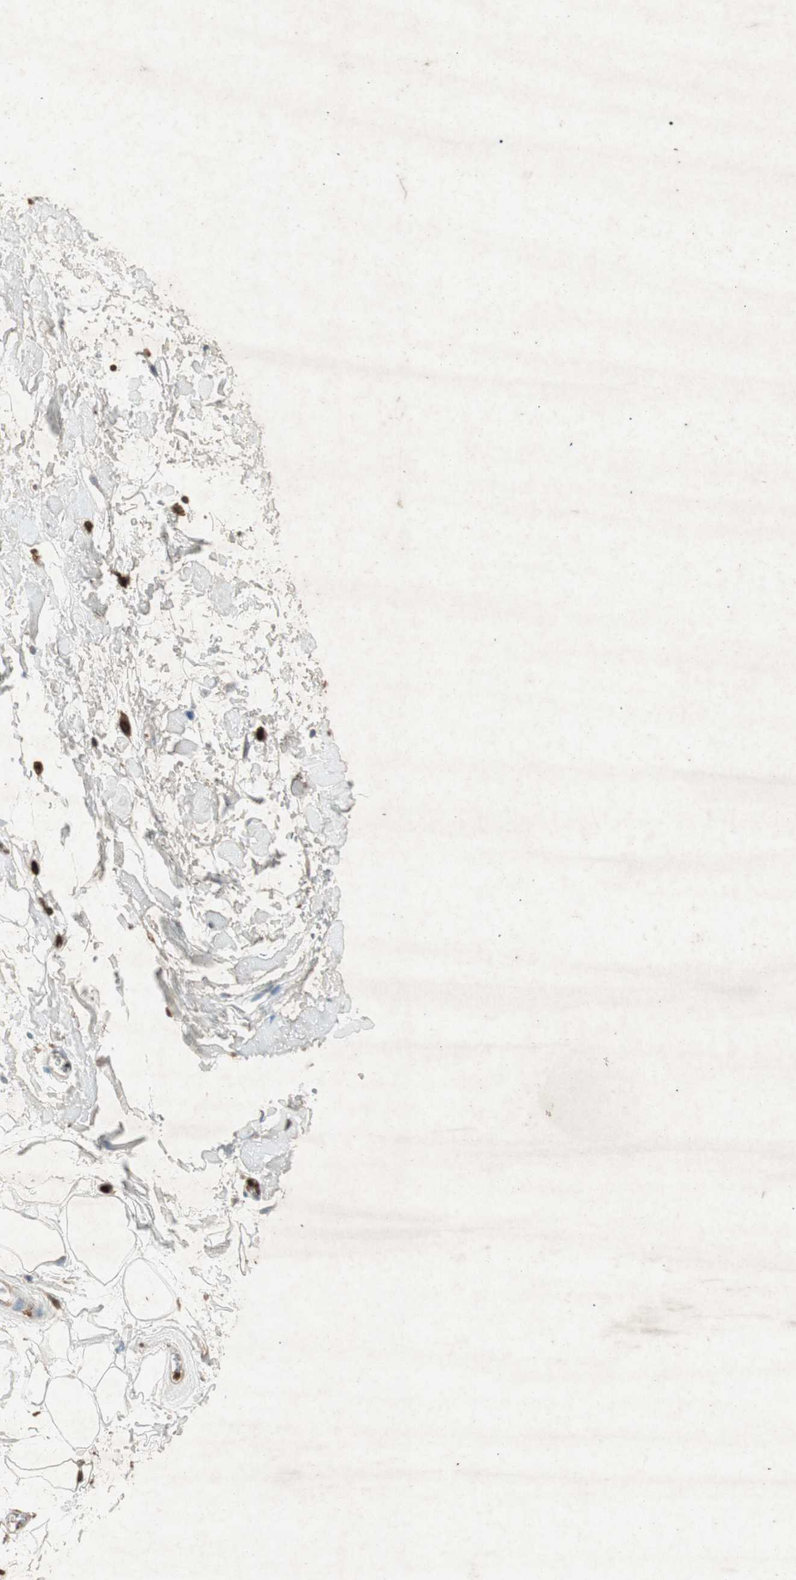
{"staining": {"intensity": "strong", "quantity": "<25%", "location": "cytoplasmic/membranous"}, "tissue": "adipose tissue", "cell_type": "Adipocytes", "image_type": "normal", "snomed": [{"axis": "morphology", "description": "Normal tissue, NOS"}, {"axis": "topography", "description": "Soft tissue"}], "caption": "This image reveals immunohistochemistry staining of benign human adipose tissue, with medium strong cytoplasmic/membranous staining in about <25% of adipocytes.", "gene": "TYROBP", "patient": {"sex": "male", "age": 72}}